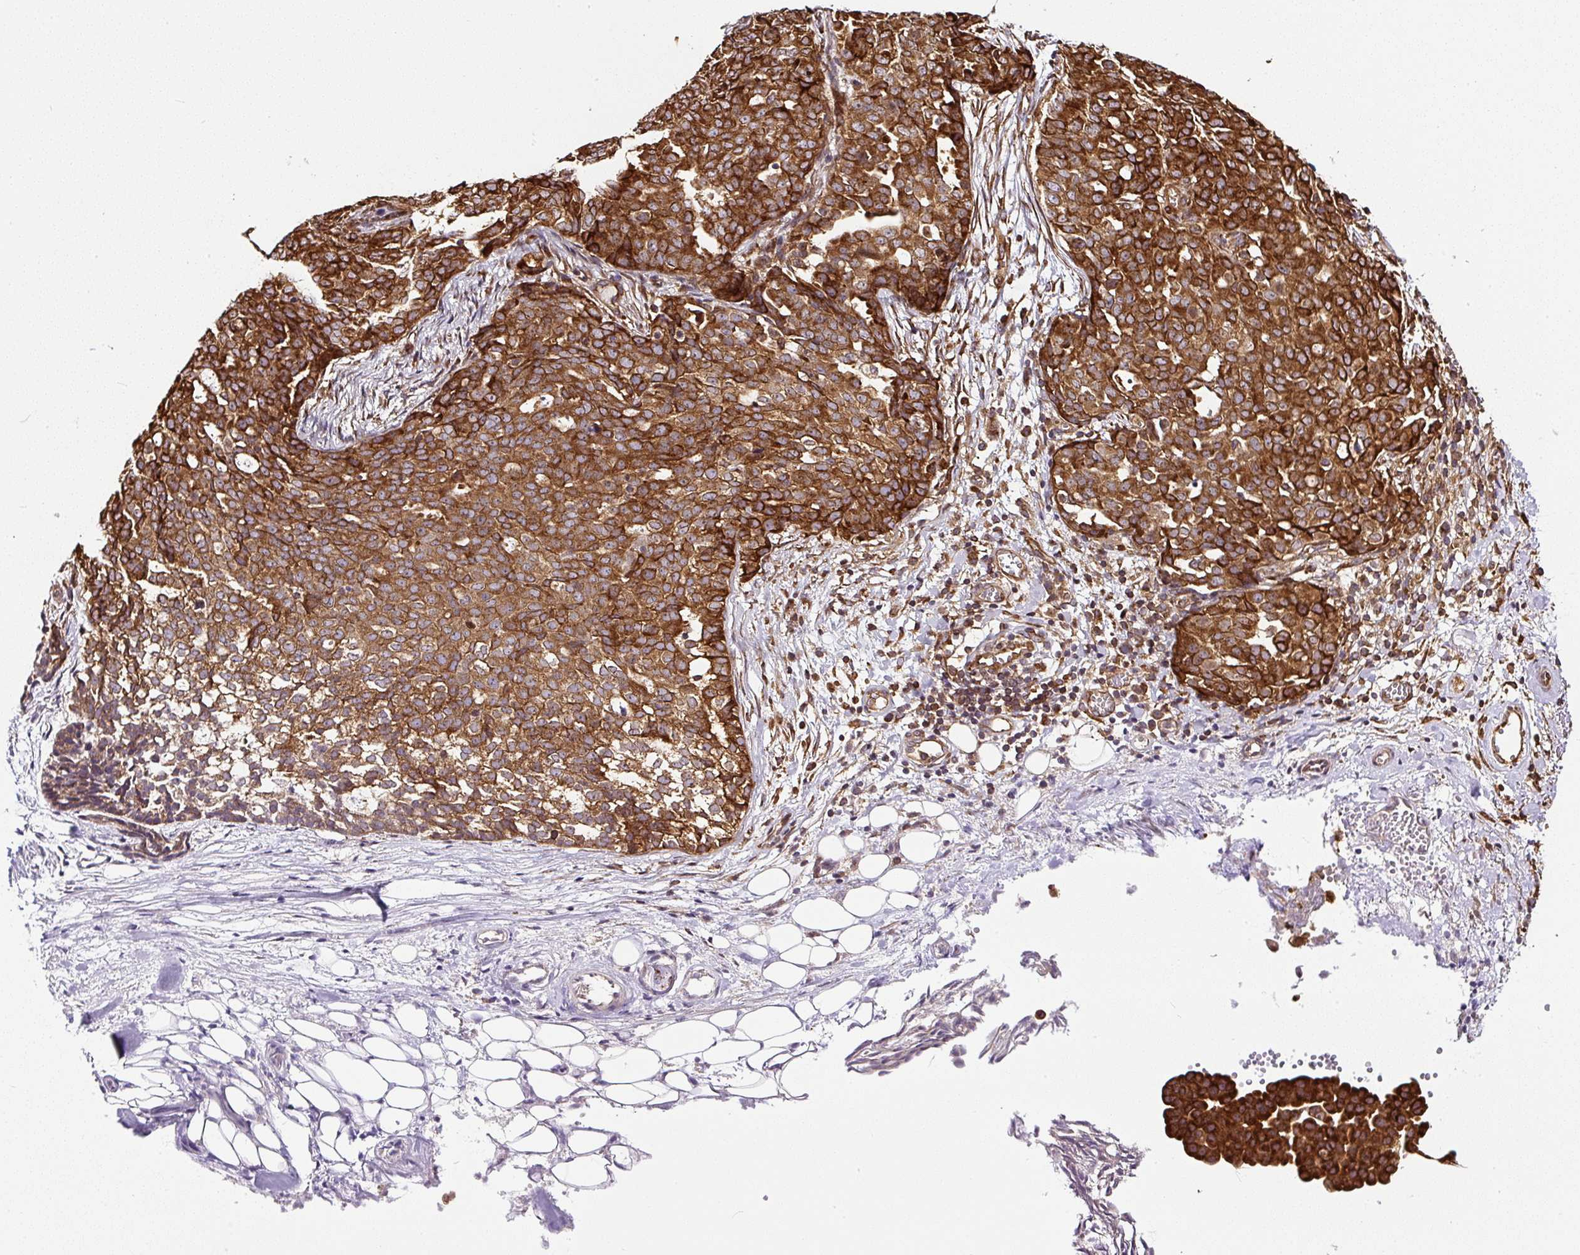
{"staining": {"intensity": "strong", "quantity": ">75%", "location": "cytoplasmic/membranous"}, "tissue": "ovarian cancer", "cell_type": "Tumor cells", "image_type": "cancer", "snomed": [{"axis": "morphology", "description": "Cystadenocarcinoma, serous, NOS"}, {"axis": "topography", "description": "Soft tissue"}, {"axis": "topography", "description": "Ovary"}], "caption": "Immunohistochemistry (IHC) of human ovarian cancer displays high levels of strong cytoplasmic/membranous staining in approximately >75% of tumor cells. (IHC, brightfield microscopy, high magnification).", "gene": "KDM4E", "patient": {"sex": "female", "age": 57}}